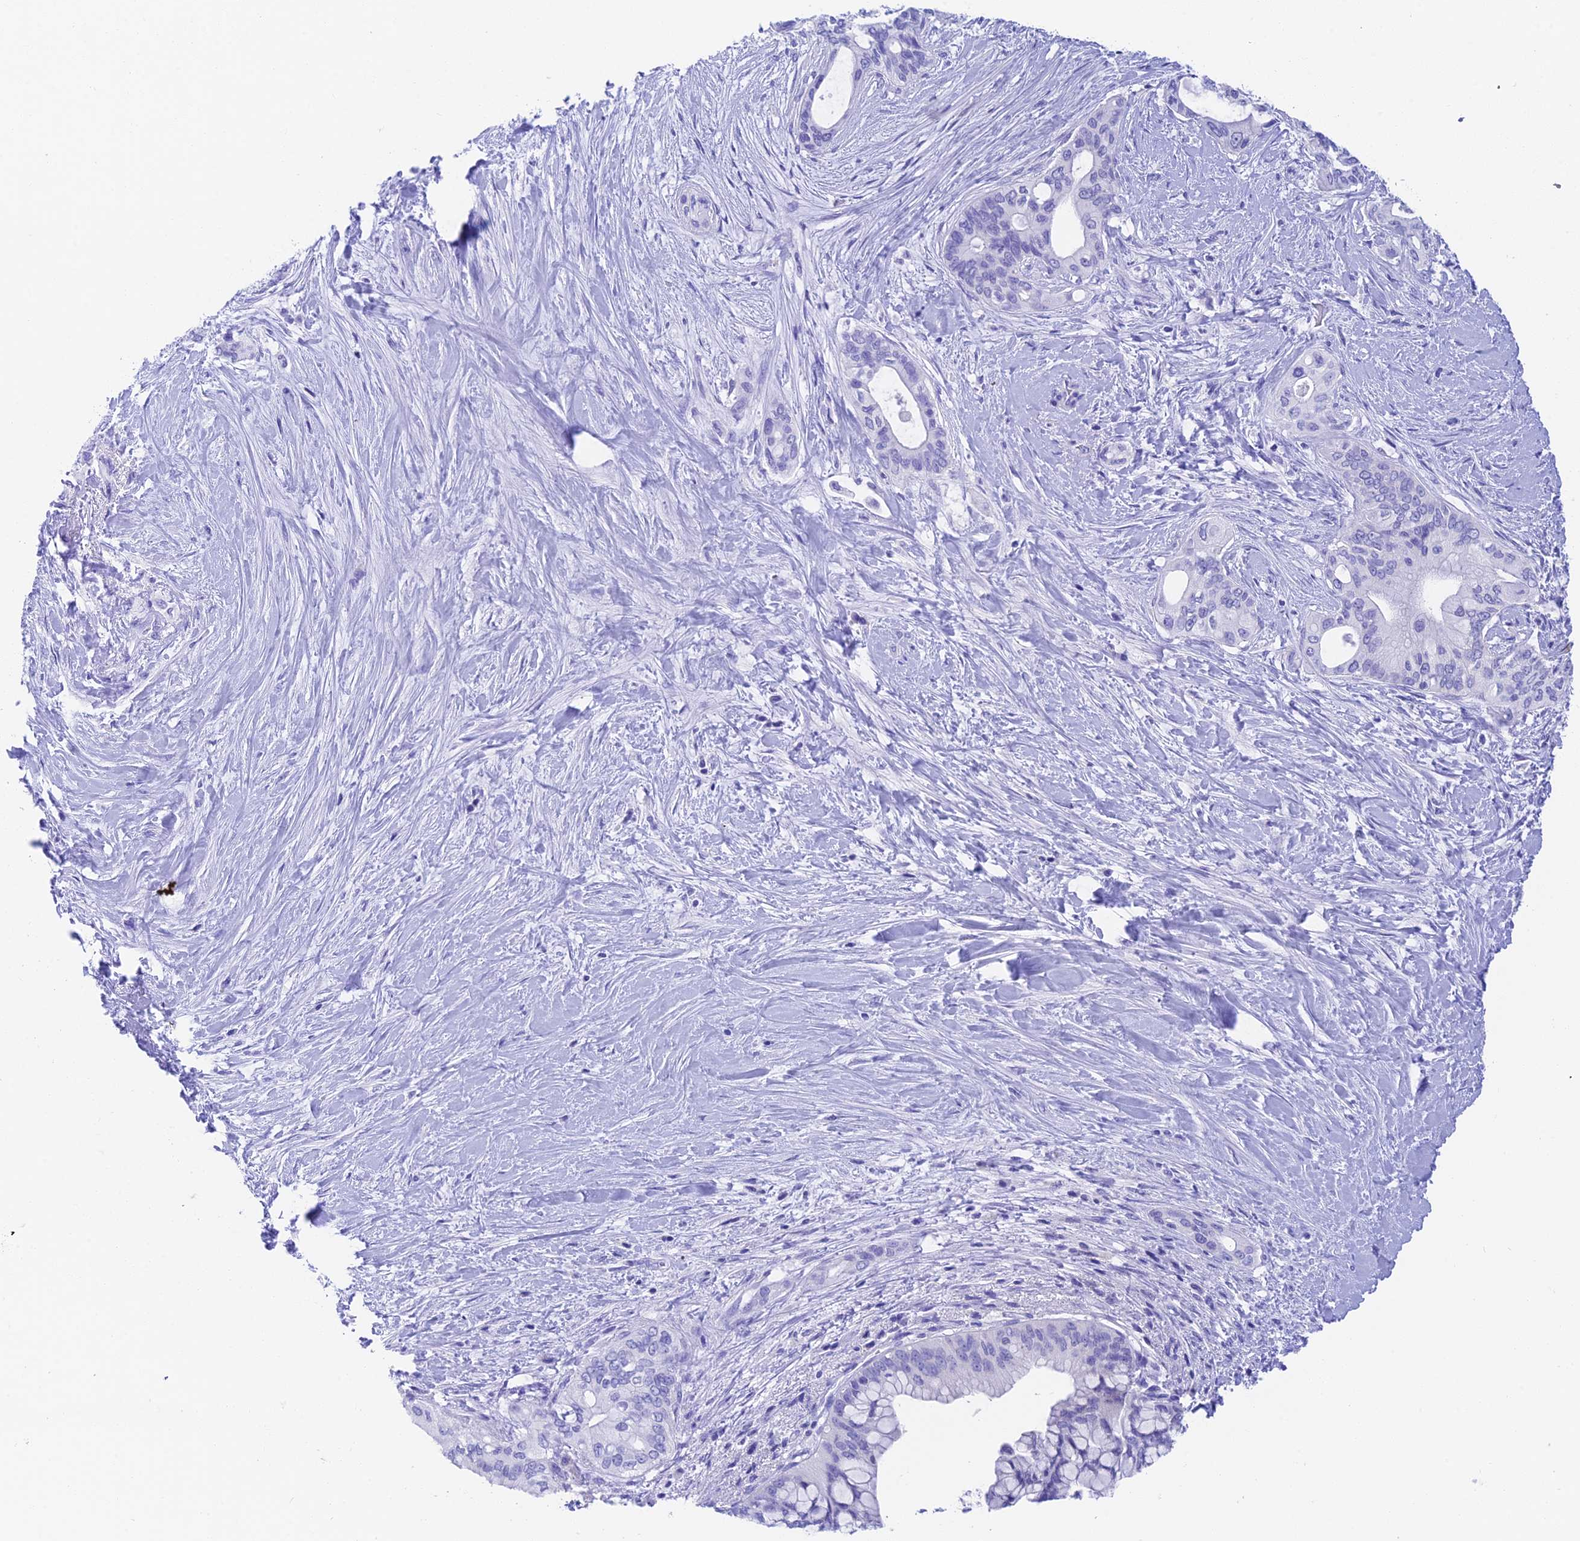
{"staining": {"intensity": "negative", "quantity": "none", "location": "none"}, "tissue": "pancreatic cancer", "cell_type": "Tumor cells", "image_type": "cancer", "snomed": [{"axis": "morphology", "description": "Adenocarcinoma, NOS"}, {"axis": "topography", "description": "Pancreas"}], "caption": "This is an immunohistochemistry image of human adenocarcinoma (pancreatic). There is no expression in tumor cells.", "gene": "DUSP29", "patient": {"sex": "male", "age": 46}}